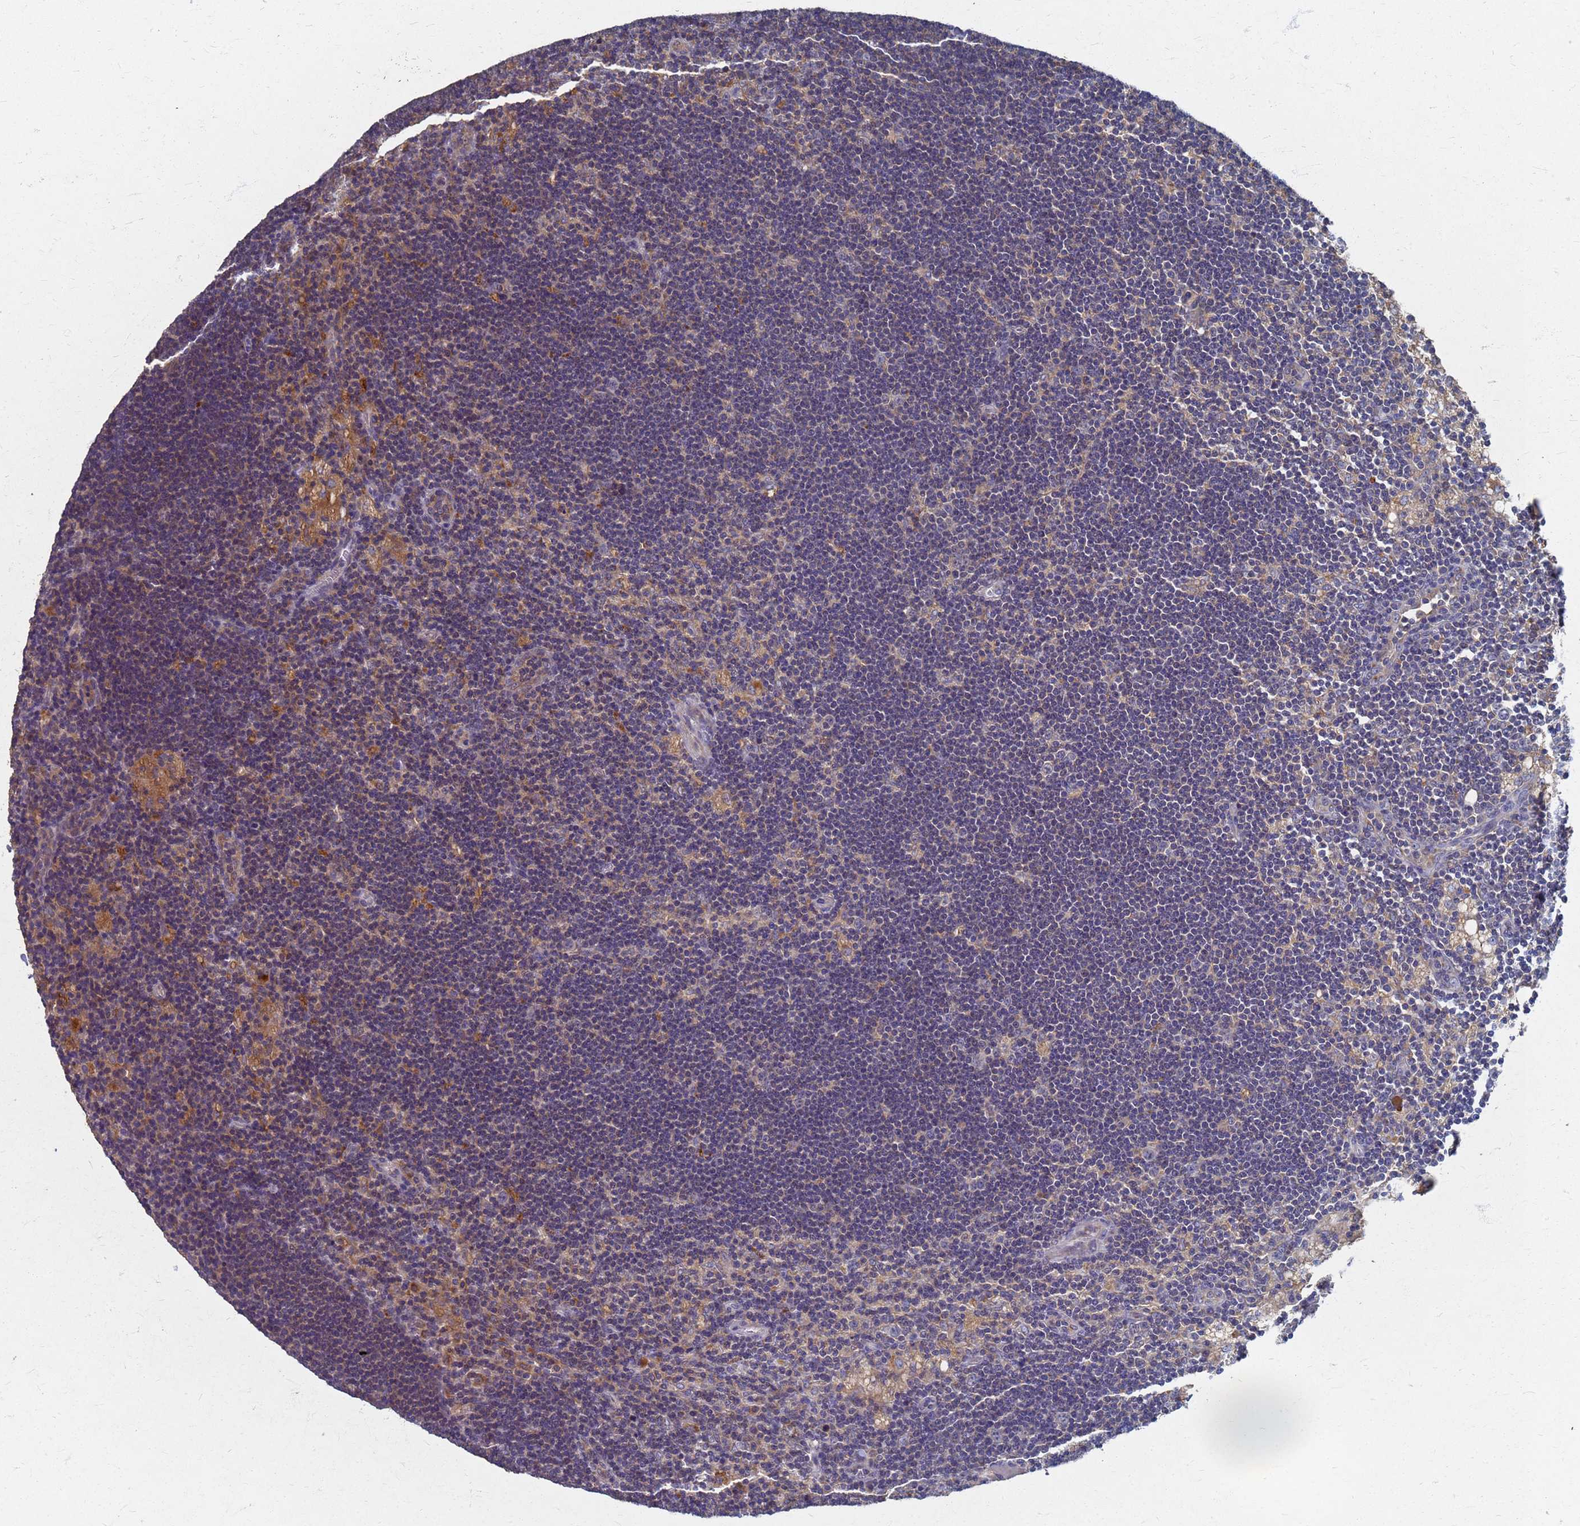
{"staining": {"intensity": "moderate", "quantity": "25%-75%", "location": "cytoplasmic/membranous"}, "tissue": "lymph node", "cell_type": "Germinal center cells", "image_type": "normal", "snomed": [{"axis": "morphology", "description": "Normal tissue, NOS"}, {"axis": "topography", "description": "Lymph node"}], "caption": "DAB (3,3'-diaminobenzidine) immunohistochemical staining of unremarkable lymph node reveals moderate cytoplasmic/membranous protein positivity in approximately 25%-75% of germinal center cells.", "gene": "KRCC1", "patient": {"sex": "male", "age": 24}}